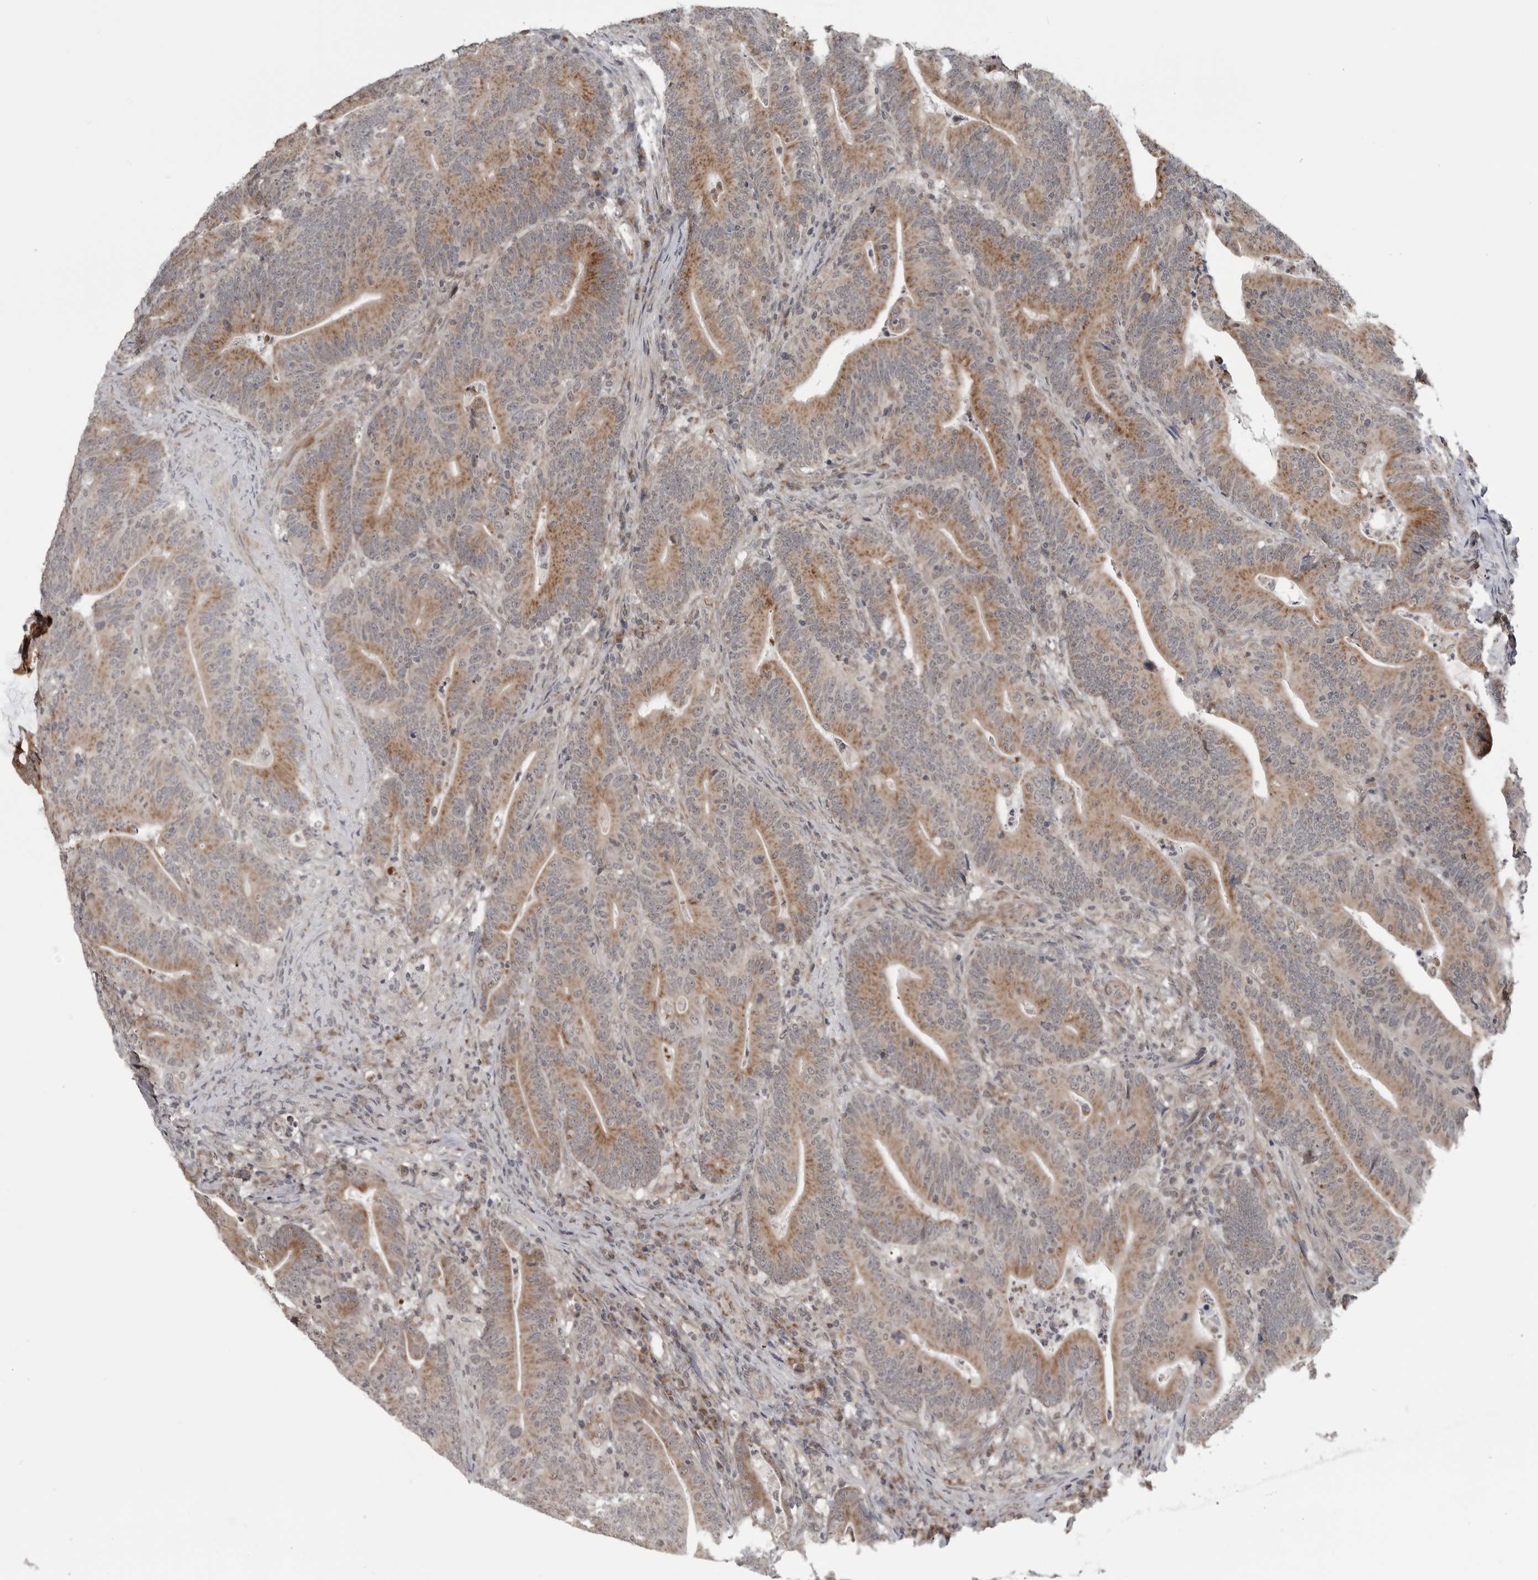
{"staining": {"intensity": "moderate", "quantity": ">75%", "location": "cytoplasmic/membranous"}, "tissue": "colorectal cancer", "cell_type": "Tumor cells", "image_type": "cancer", "snomed": [{"axis": "morphology", "description": "Adenocarcinoma, NOS"}, {"axis": "topography", "description": "Colon"}], "caption": "Protein analysis of colorectal cancer tissue shows moderate cytoplasmic/membranous positivity in about >75% of tumor cells. The protein is shown in brown color, while the nuclei are stained blue.", "gene": "FAAP100", "patient": {"sex": "female", "age": 66}}